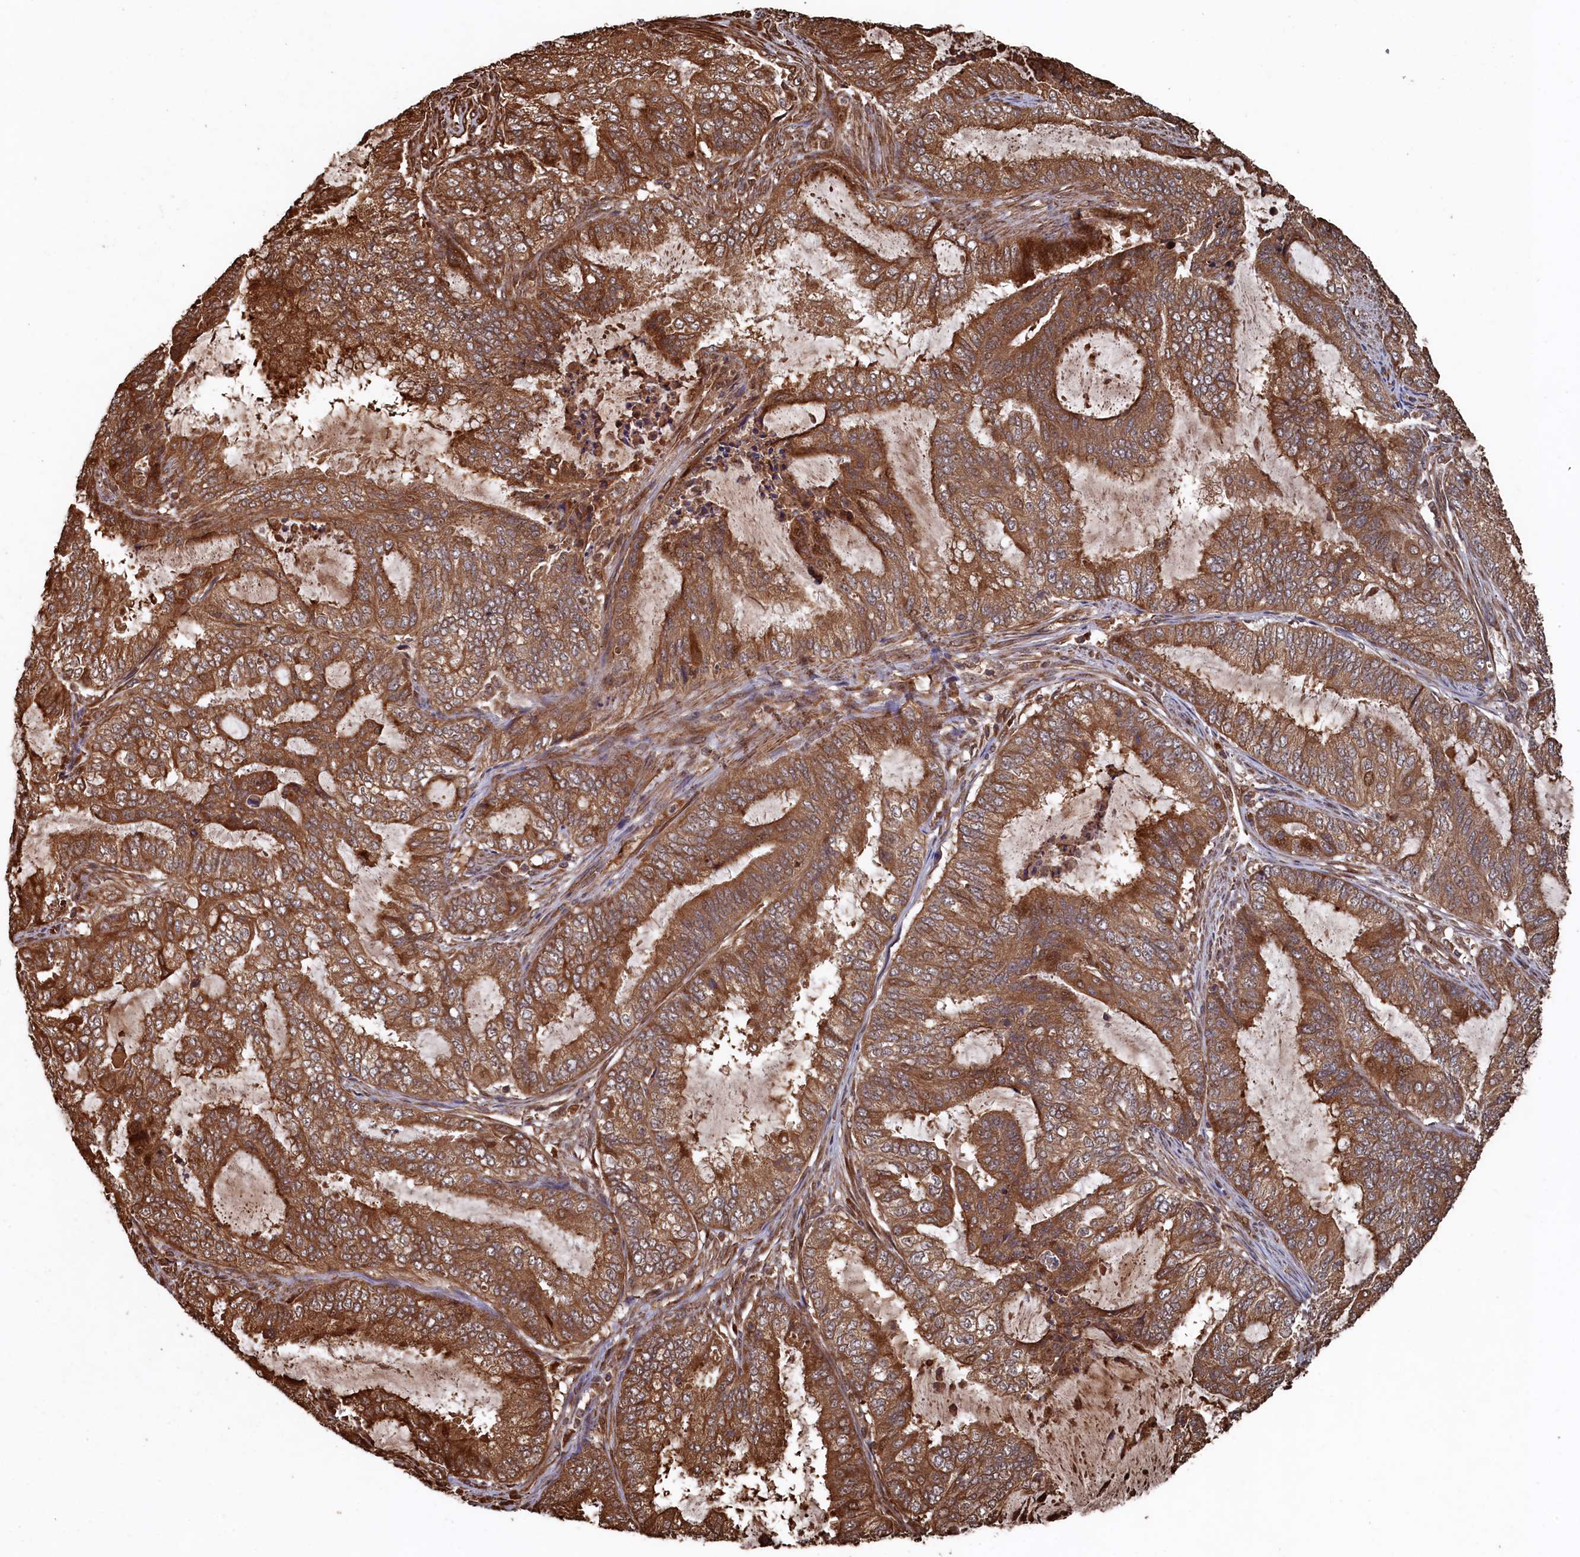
{"staining": {"intensity": "strong", "quantity": ">75%", "location": "cytoplasmic/membranous"}, "tissue": "endometrial cancer", "cell_type": "Tumor cells", "image_type": "cancer", "snomed": [{"axis": "morphology", "description": "Adenocarcinoma, NOS"}, {"axis": "topography", "description": "Endometrium"}], "caption": "Endometrial cancer (adenocarcinoma) was stained to show a protein in brown. There is high levels of strong cytoplasmic/membranous staining in approximately >75% of tumor cells. (DAB (3,3'-diaminobenzidine) = brown stain, brightfield microscopy at high magnification).", "gene": "PIGN", "patient": {"sex": "female", "age": 51}}